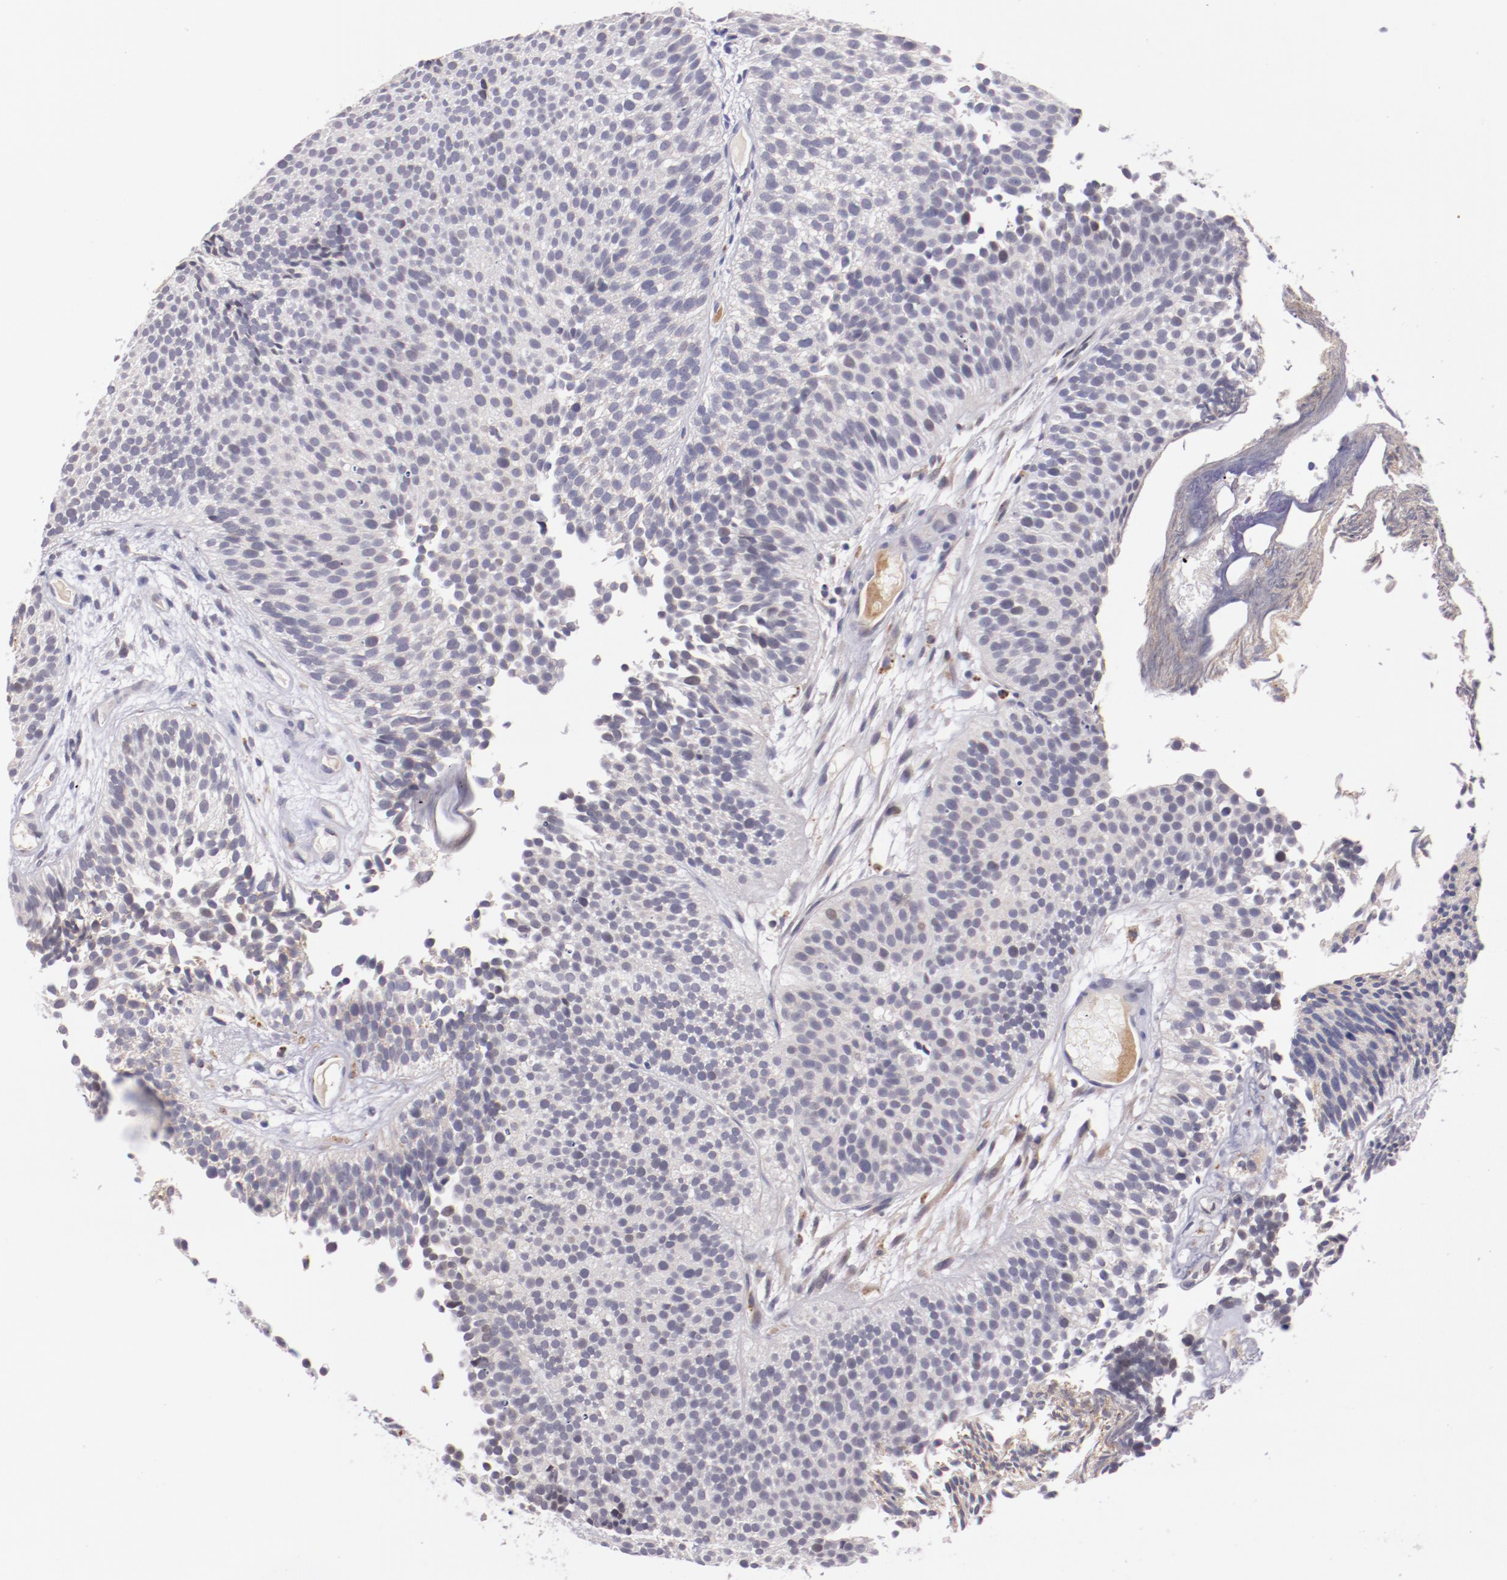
{"staining": {"intensity": "negative", "quantity": "none", "location": "none"}, "tissue": "urothelial cancer", "cell_type": "Tumor cells", "image_type": "cancer", "snomed": [{"axis": "morphology", "description": "Urothelial carcinoma, Low grade"}, {"axis": "topography", "description": "Urinary bladder"}], "caption": "IHC histopathology image of human urothelial cancer stained for a protein (brown), which demonstrates no positivity in tumor cells. Brightfield microscopy of IHC stained with DAB (brown) and hematoxylin (blue), captured at high magnification.", "gene": "TRAF3", "patient": {"sex": "male", "age": 84}}